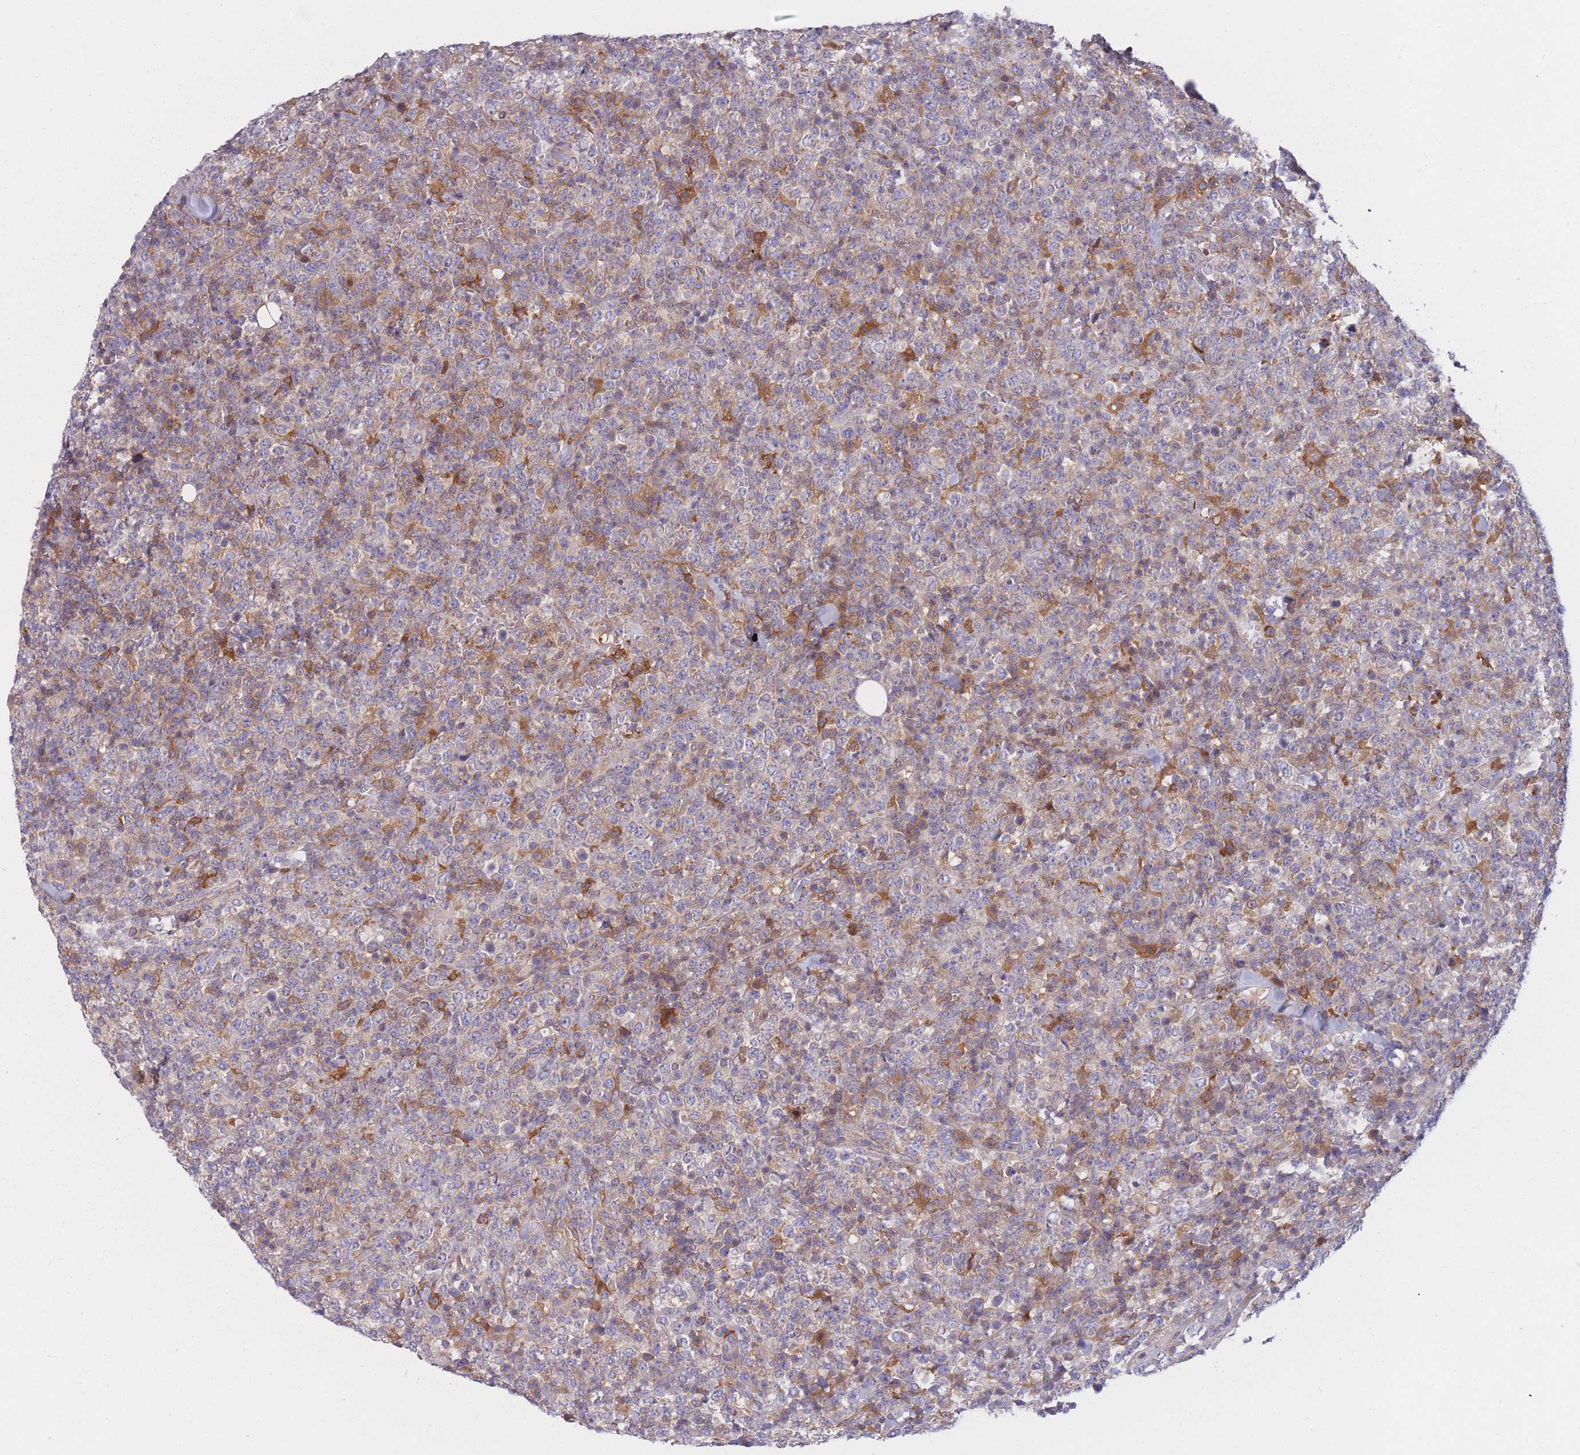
{"staining": {"intensity": "moderate", "quantity": "<25%", "location": "cytoplasmic/membranous"}, "tissue": "lymphoma", "cell_type": "Tumor cells", "image_type": "cancer", "snomed": [{"axis": "morphology", "description": "Malignant lymphoma, non-Hodgkin's type, High grade"}, {"axis": "topography", "description": "Colon"}], "caption": "Lymphoma was stained to show a protein in brown. There is low levels of moderate cytoplasmic/membranous positivity in about <25% of tumor cells. (Brightfield microscopy of DAB IHC at high magnification).", "gene": "PDE4A", "patient": {"sex": "female", "age": 53}}